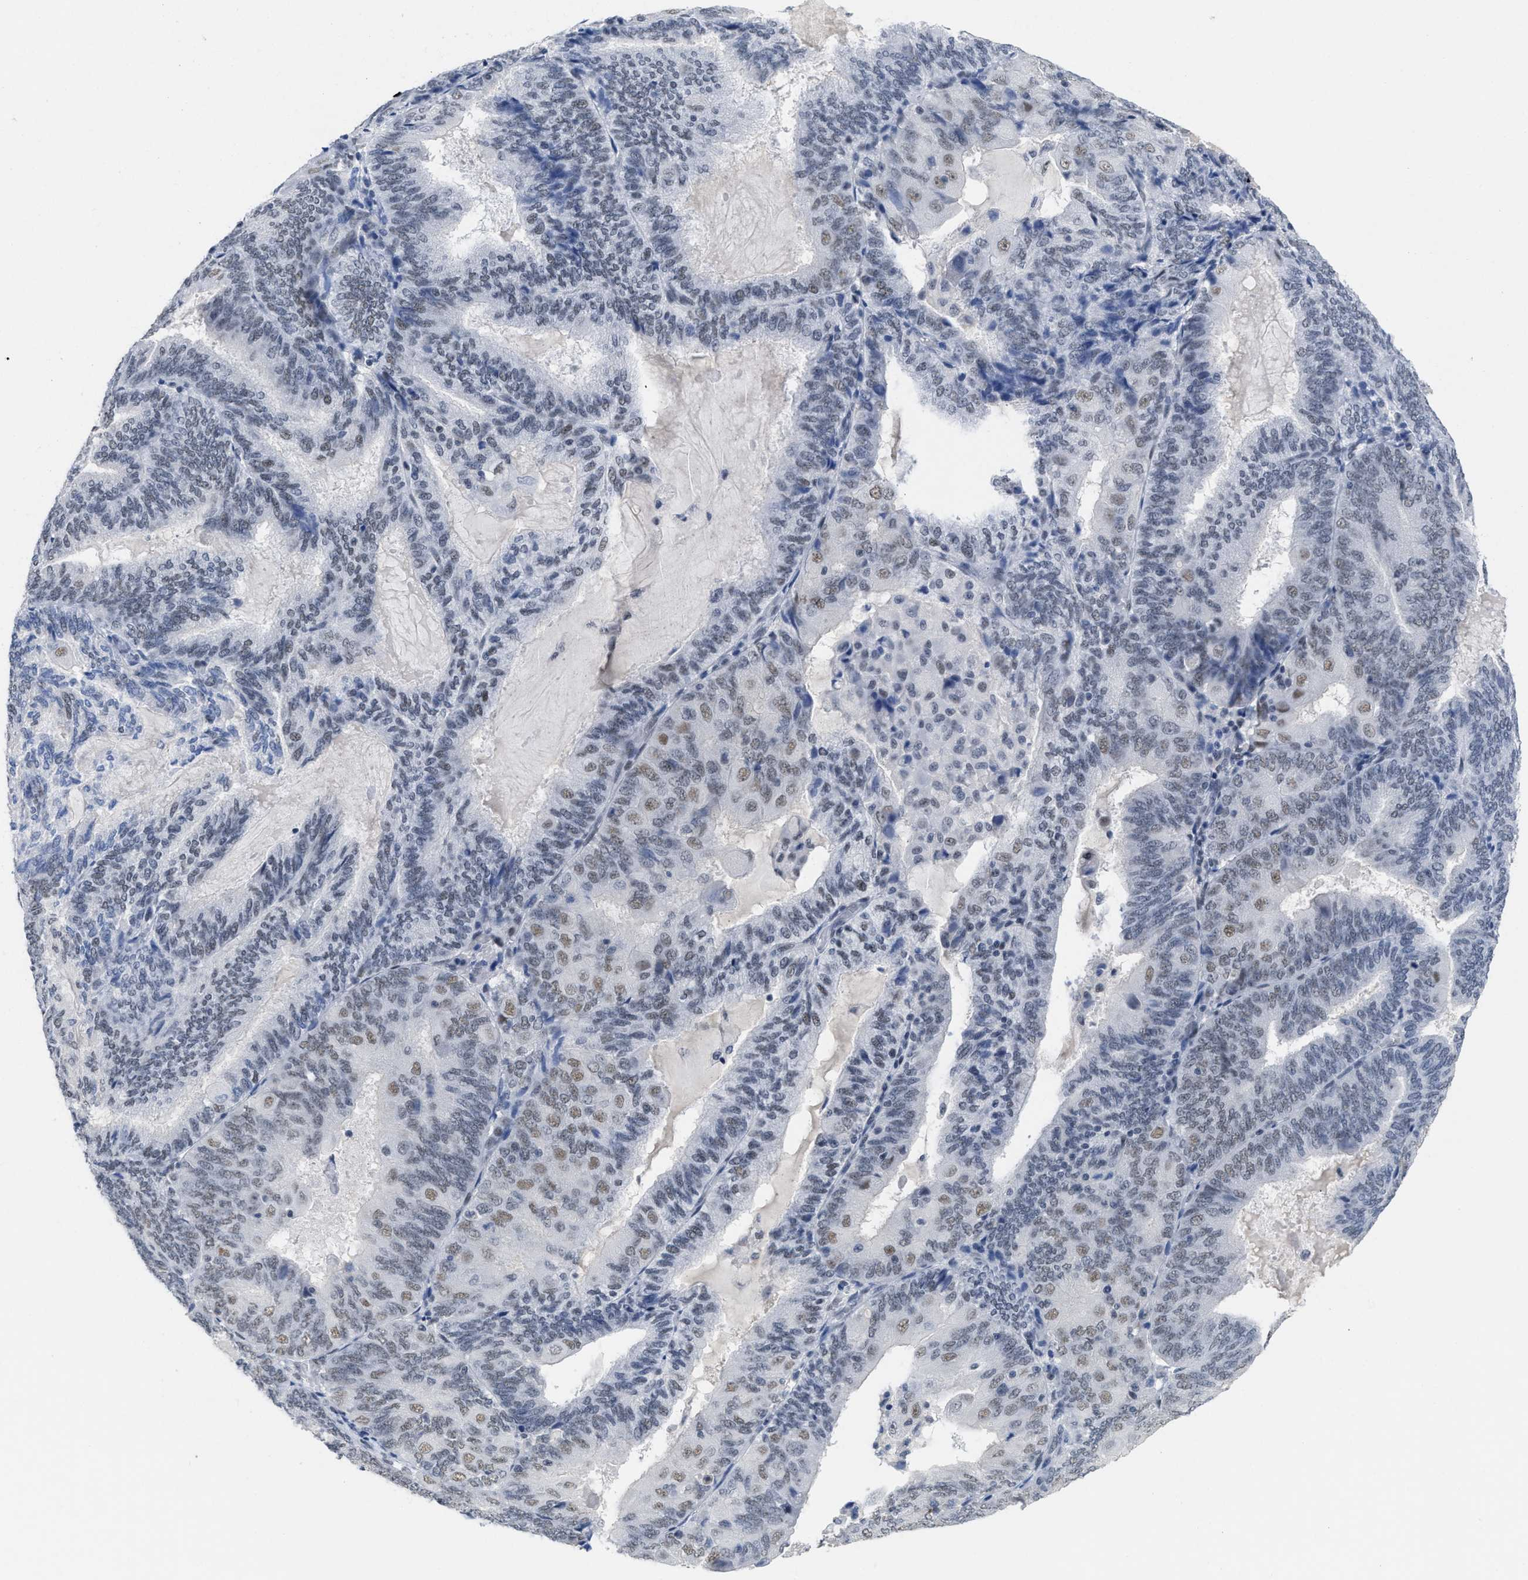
{"staining": {"intensity": "weak", "quantity": "<25%", "location": "nuclear"}, "tissue": "endometrial cancer", "cell_type": "Tumor cells", "image_type": "cancer", "snomed": [{"axis": "morphology", "description": "Adenocarcinoma, NOS"}, {"axis": "topography", "description": "Endometrium"}], "caption": "Adenocarcinoma (endometrial) stained for a protein using immunohistochemistry demonstrates no positivity tumor cells.", "gene": "GGNBP2", "patient": {"sex": "female", "age": 81}}